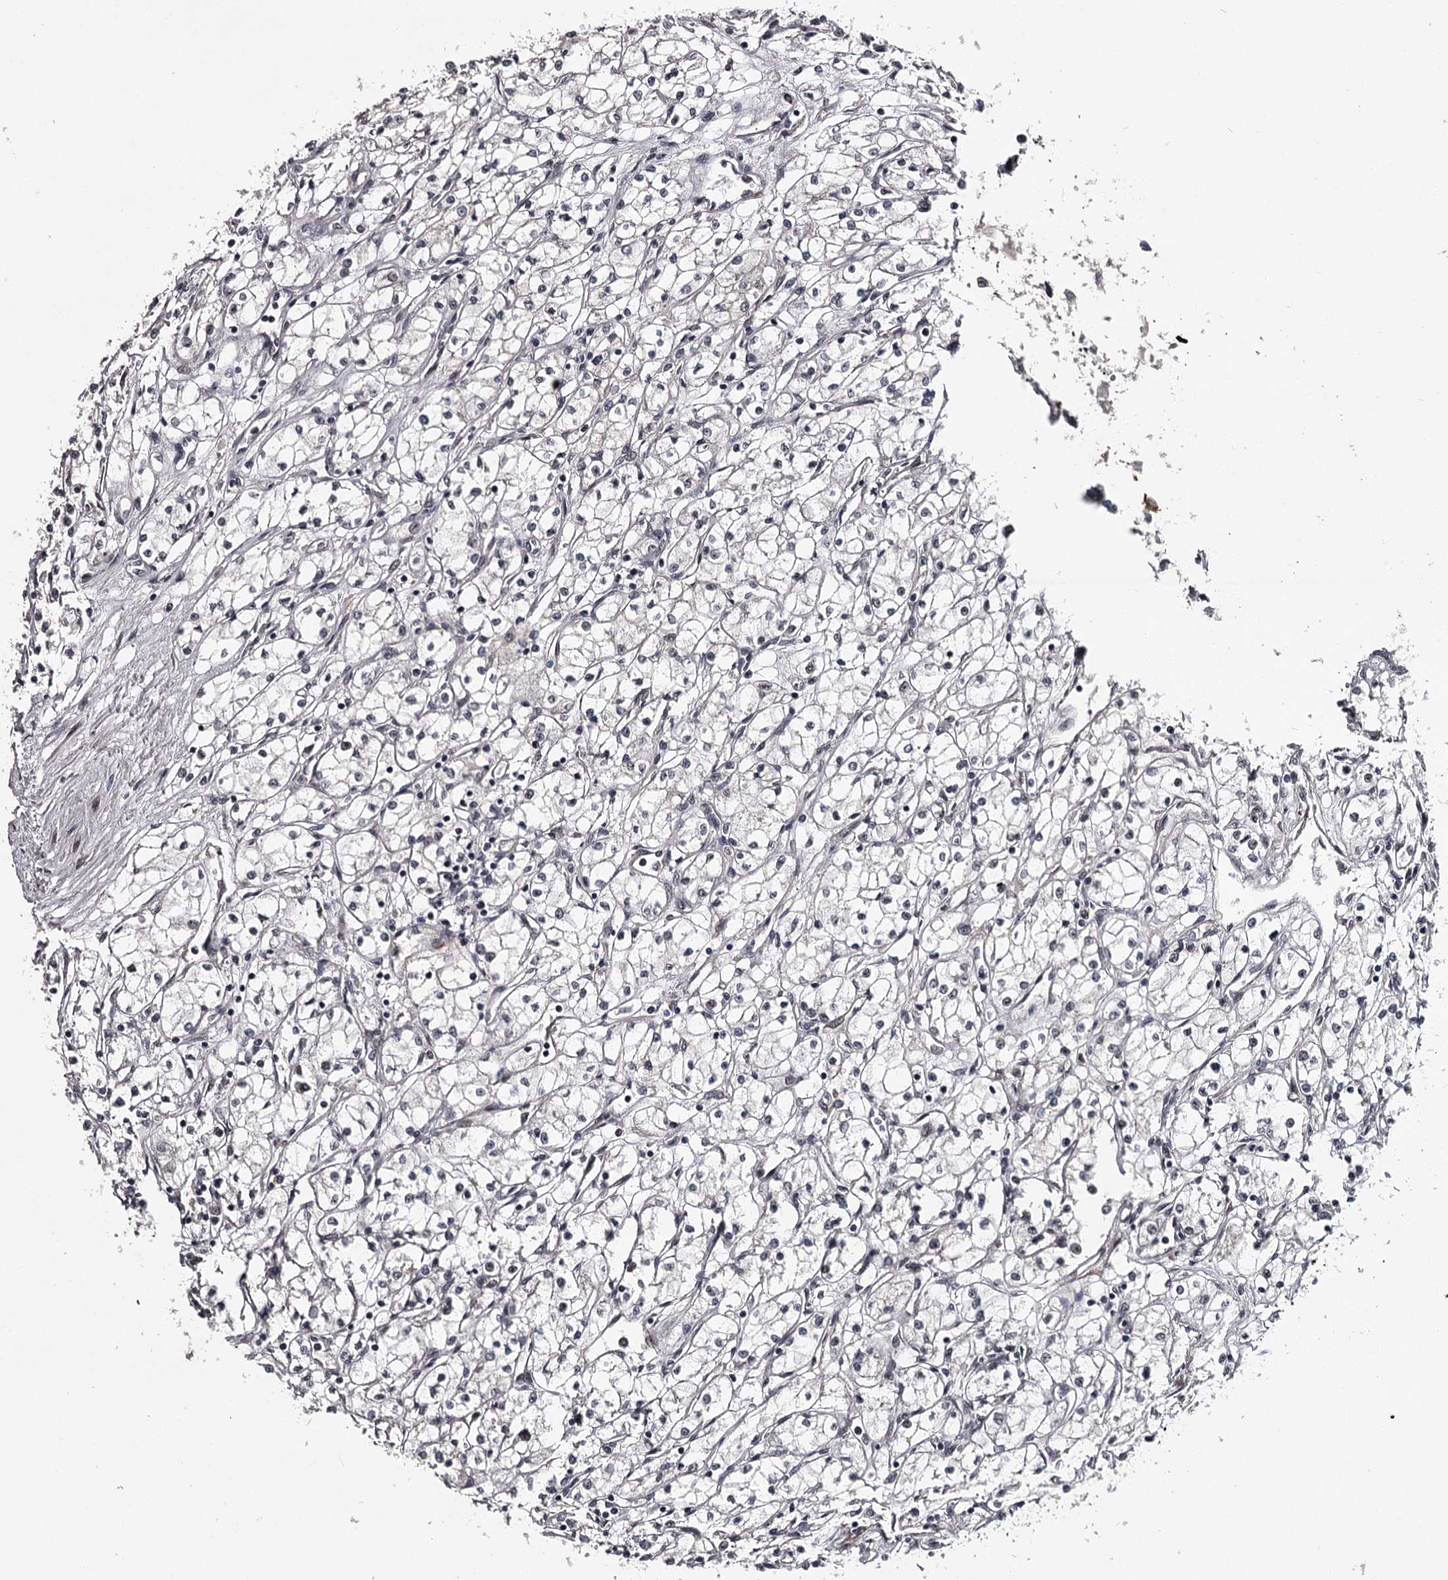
{"staining": {"intensity": "negative", "quantity": "none", "location": "none"}, "tissue": "renal cancer", "cell_type": "Tumor cells", "image_type": "cancer", "snomed": [{"axis": "morphology", "description": "Adenocarcinoma, NOS"}, {"axis": "topography", "description": "Kidney"}], "caption": "Immunohistochemical staining of human renal cancer (adenocarcinoma) reveals no significant positivity in tumor cells.", "gene": "RNF44", "patient": {"sex": "male", "age": 59}}